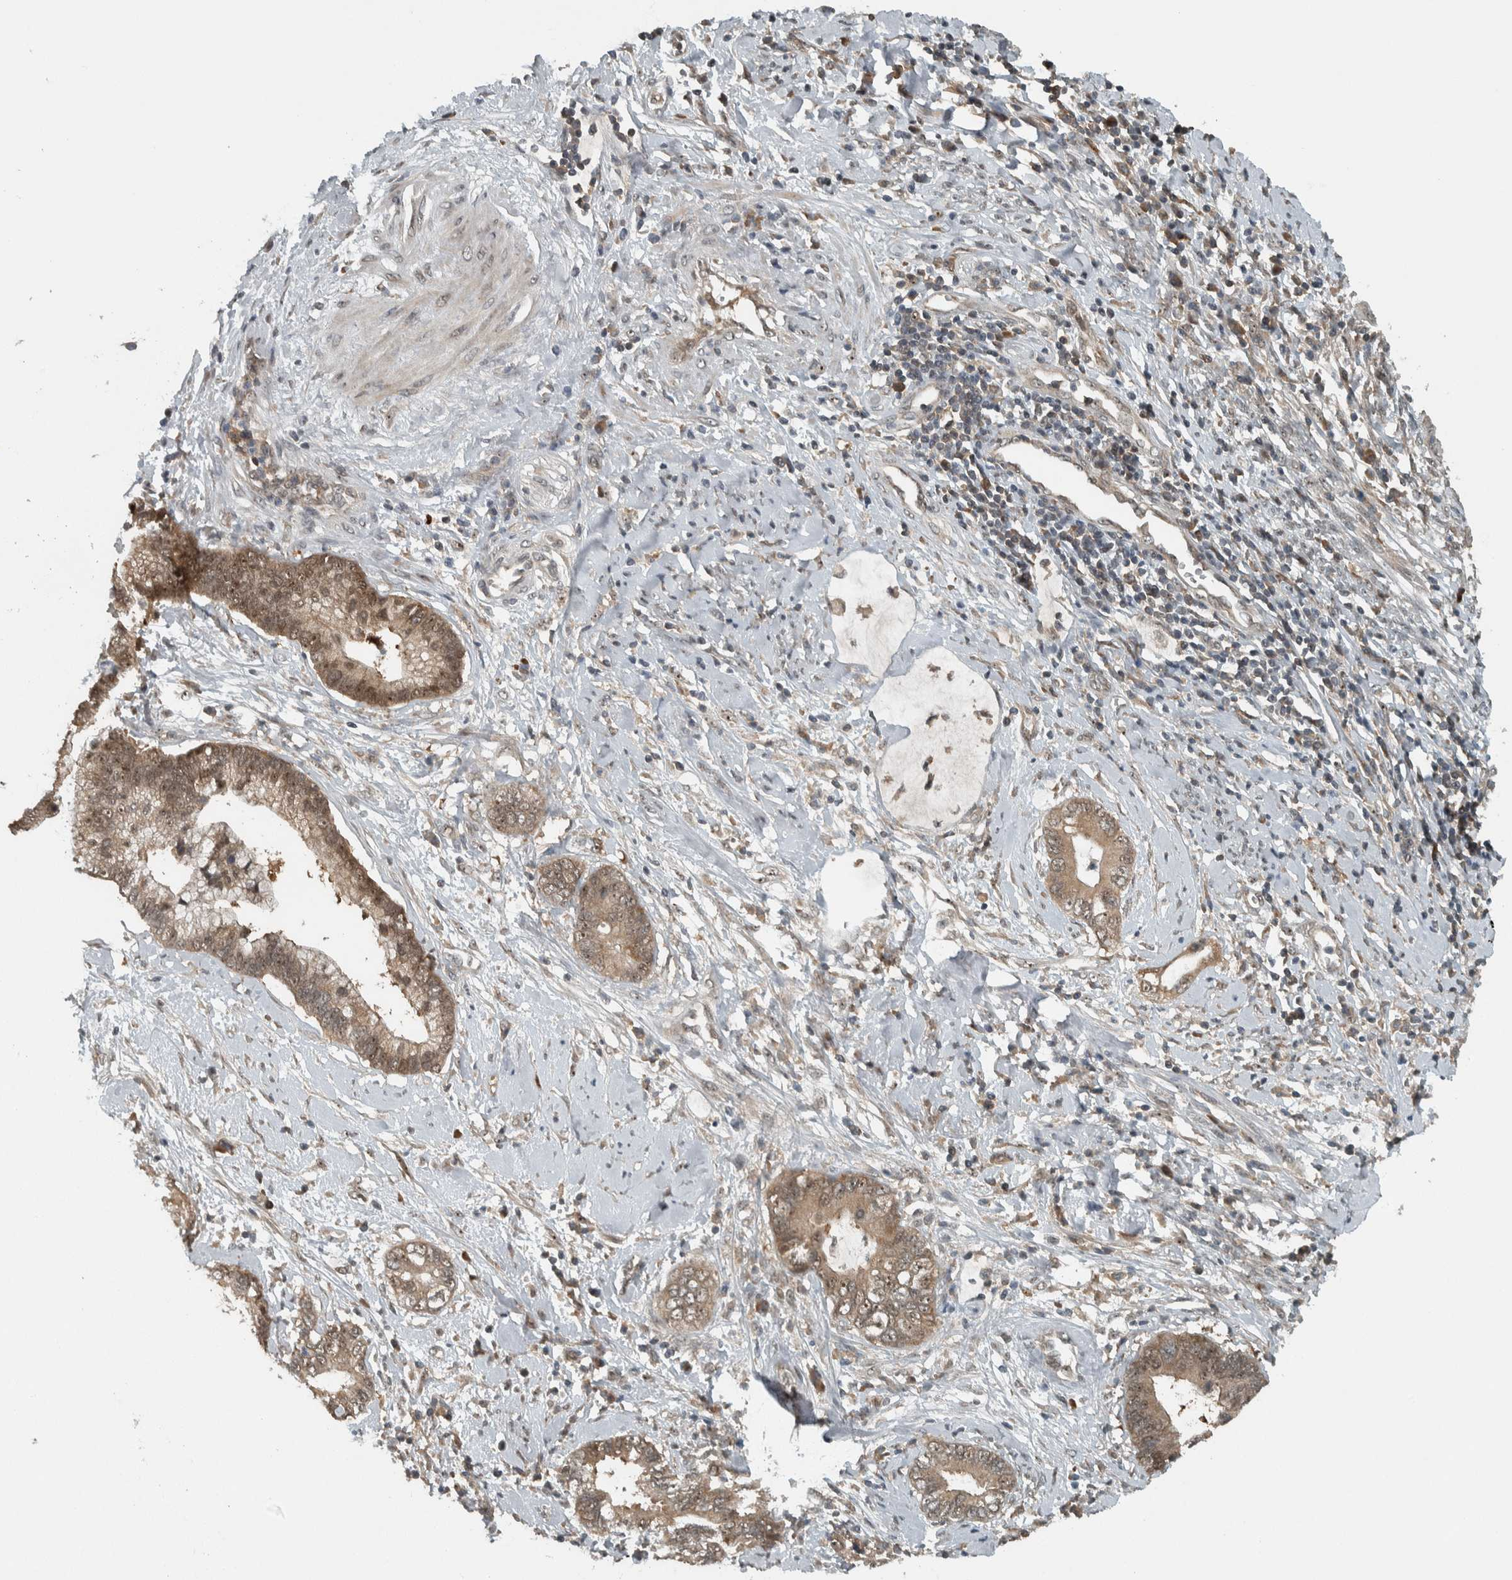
{"staining": {"intensity": "moderate", "quantity": ">75%", "location": "cytoplasmic/membranous,nuclear"}, "tissue": "cervical cancer", "cell_type": "Tumor cells", "image_type": "cancer", "snomed": [{"axis": "morphology", "description": "Adenocarcinoma, NOS"}, {"axis": "topography", "description": "Cervix"}], "caption": "Adenocarcinoma (cervical) stained with IHC demonstrates moderate cytoplasmic/membranous and nuclear expression in about >75% of tumor cells.", "gene": "XPO5", "patient": {"sex": "female", "age": 44}}